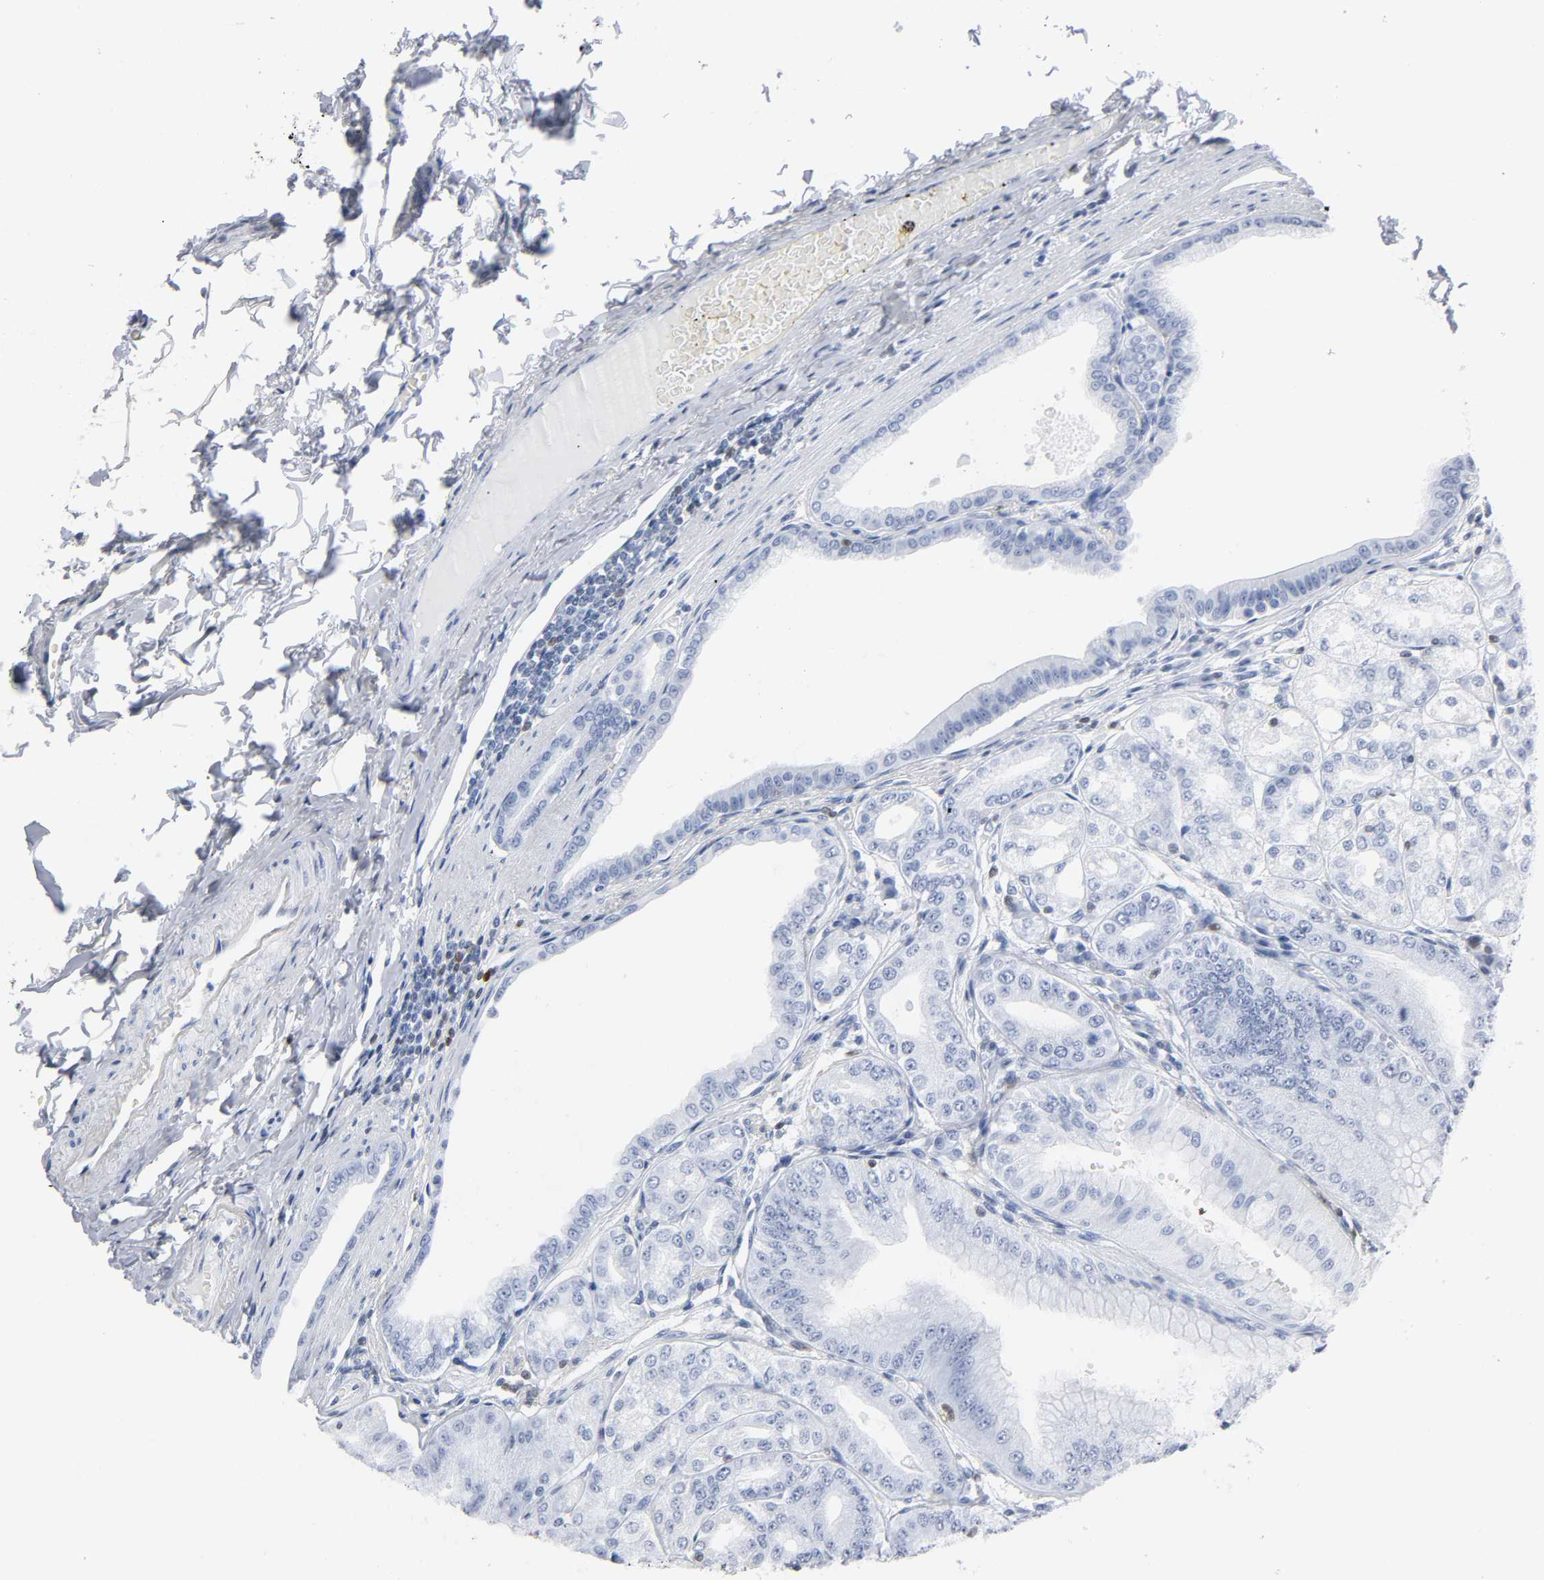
{"staining": {"intensity": "negative", "quantity": "none", "location": "none"}, "tissue": "stomach", "cell_type": "Glandular cells", "image_type": "normal", "snomed": [{"axis": "morphology", "description": "Normal tissue, NOS"}, {"axis": "topography", "description": "Stomach, lower"}], "caption": "Glandular cells are negative for brown protein staining in normal stomach. (DAB (3,3'-diaminobenzidine) immunohistochemistry (IHC), high magnification).", "gene": "DOK2", "patient": {"sex": "male", "age": 71}}